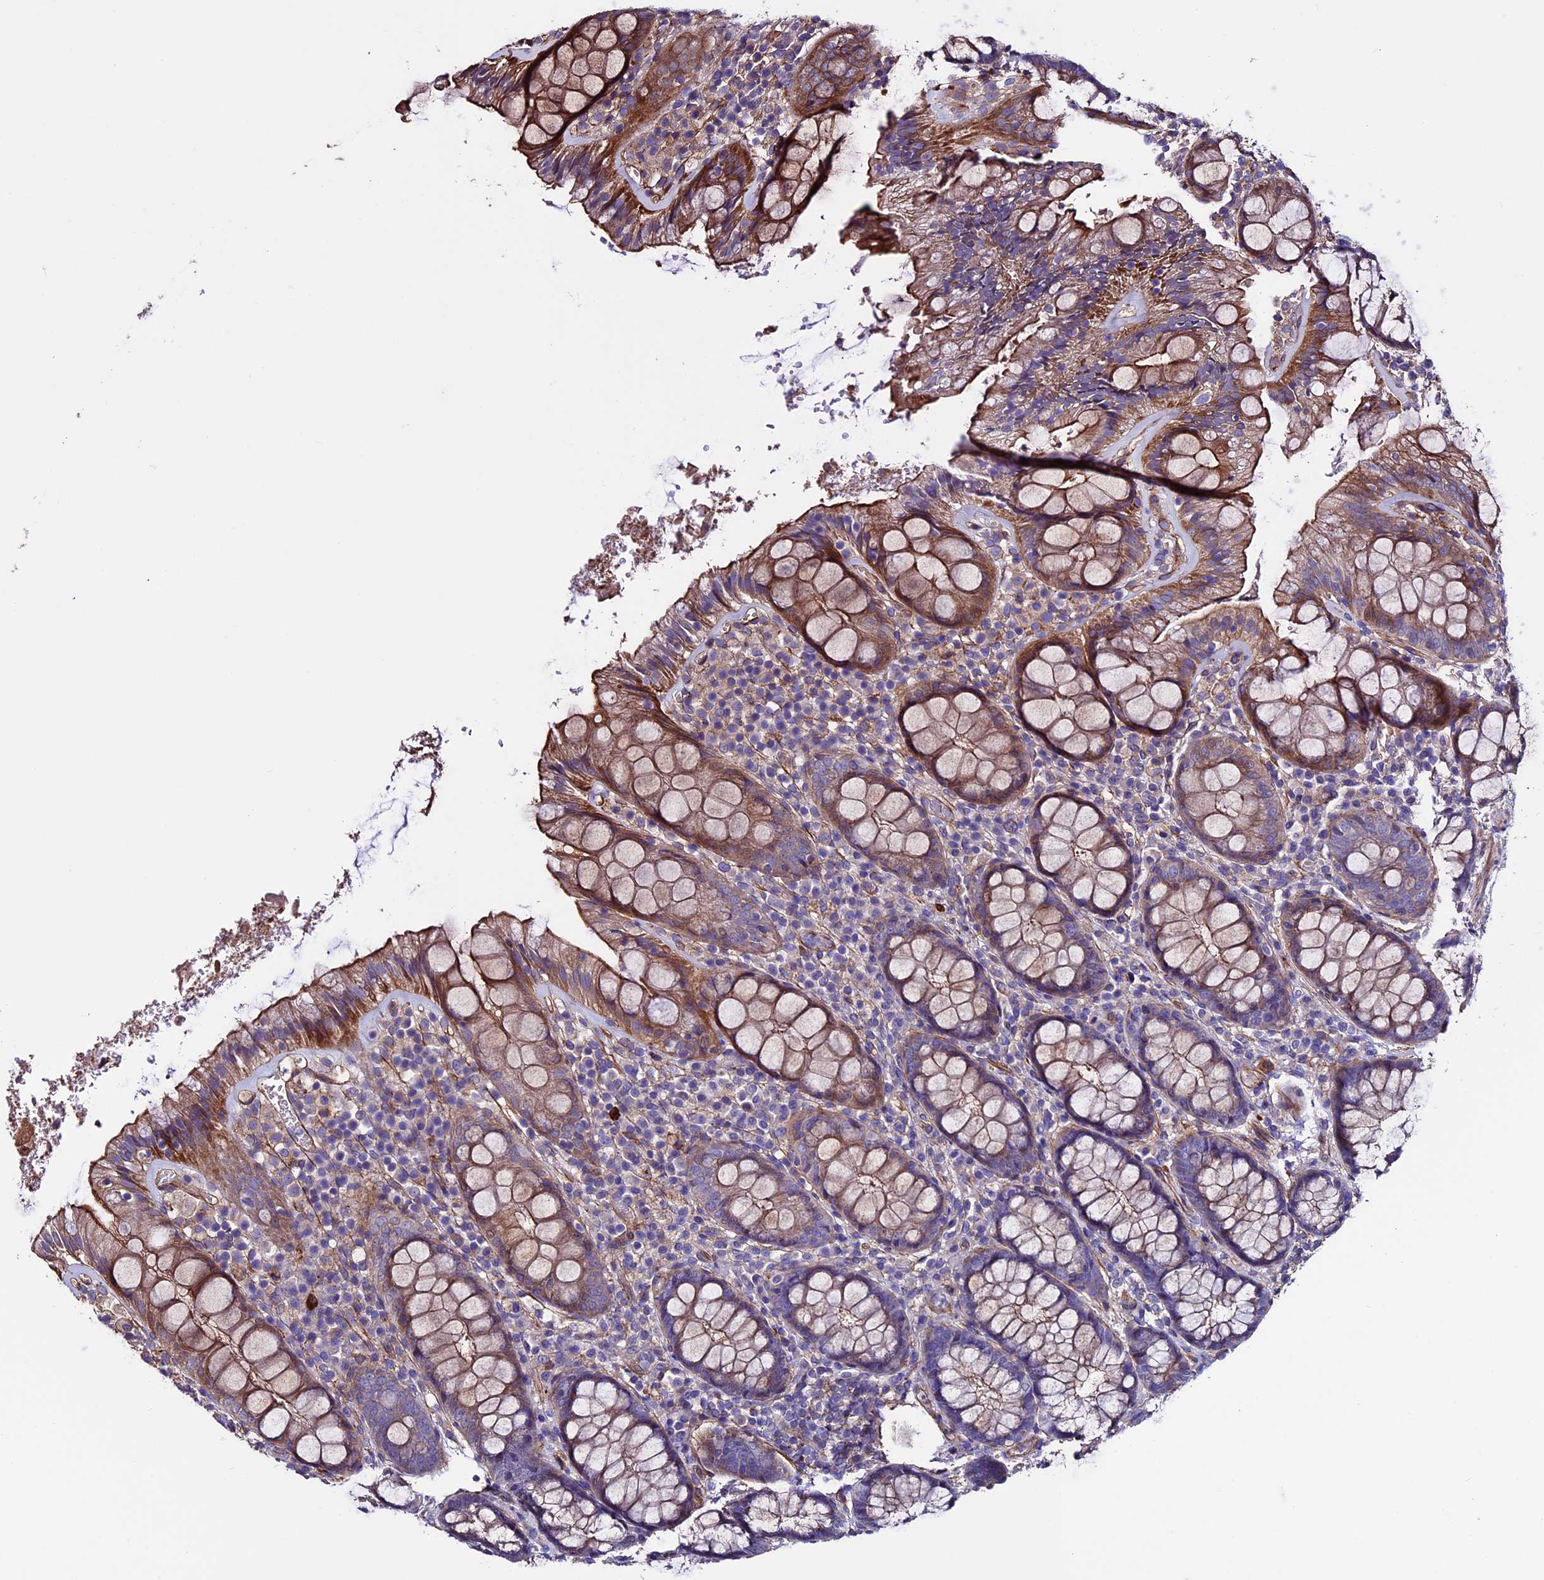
{"staining": {"intensity": "moderate", "quantity": "25%-75%", "location": "cytoplasmic/membranous"}, "tissue": "rectum", "cell_type": "Glandular cells", "image_type": "normal", "snomed": [{"axis": "morphology", "description": "Normal tissue, NOS"}, {"axis": "topography", "description": "Rectum"}], "caption": "Normal rectum was stained to show a protein in brown. There is medium levels of moderate cytoplasmic/membranous positivity in approximately 25%-75% of glandular cells. The protein is stained brown, and the nuclei are stained in blue (DAB IHC with brightfield microscopy, high magnification).", "gene": "EVA1B", "patient": {"sex": "male", "age": 83}}